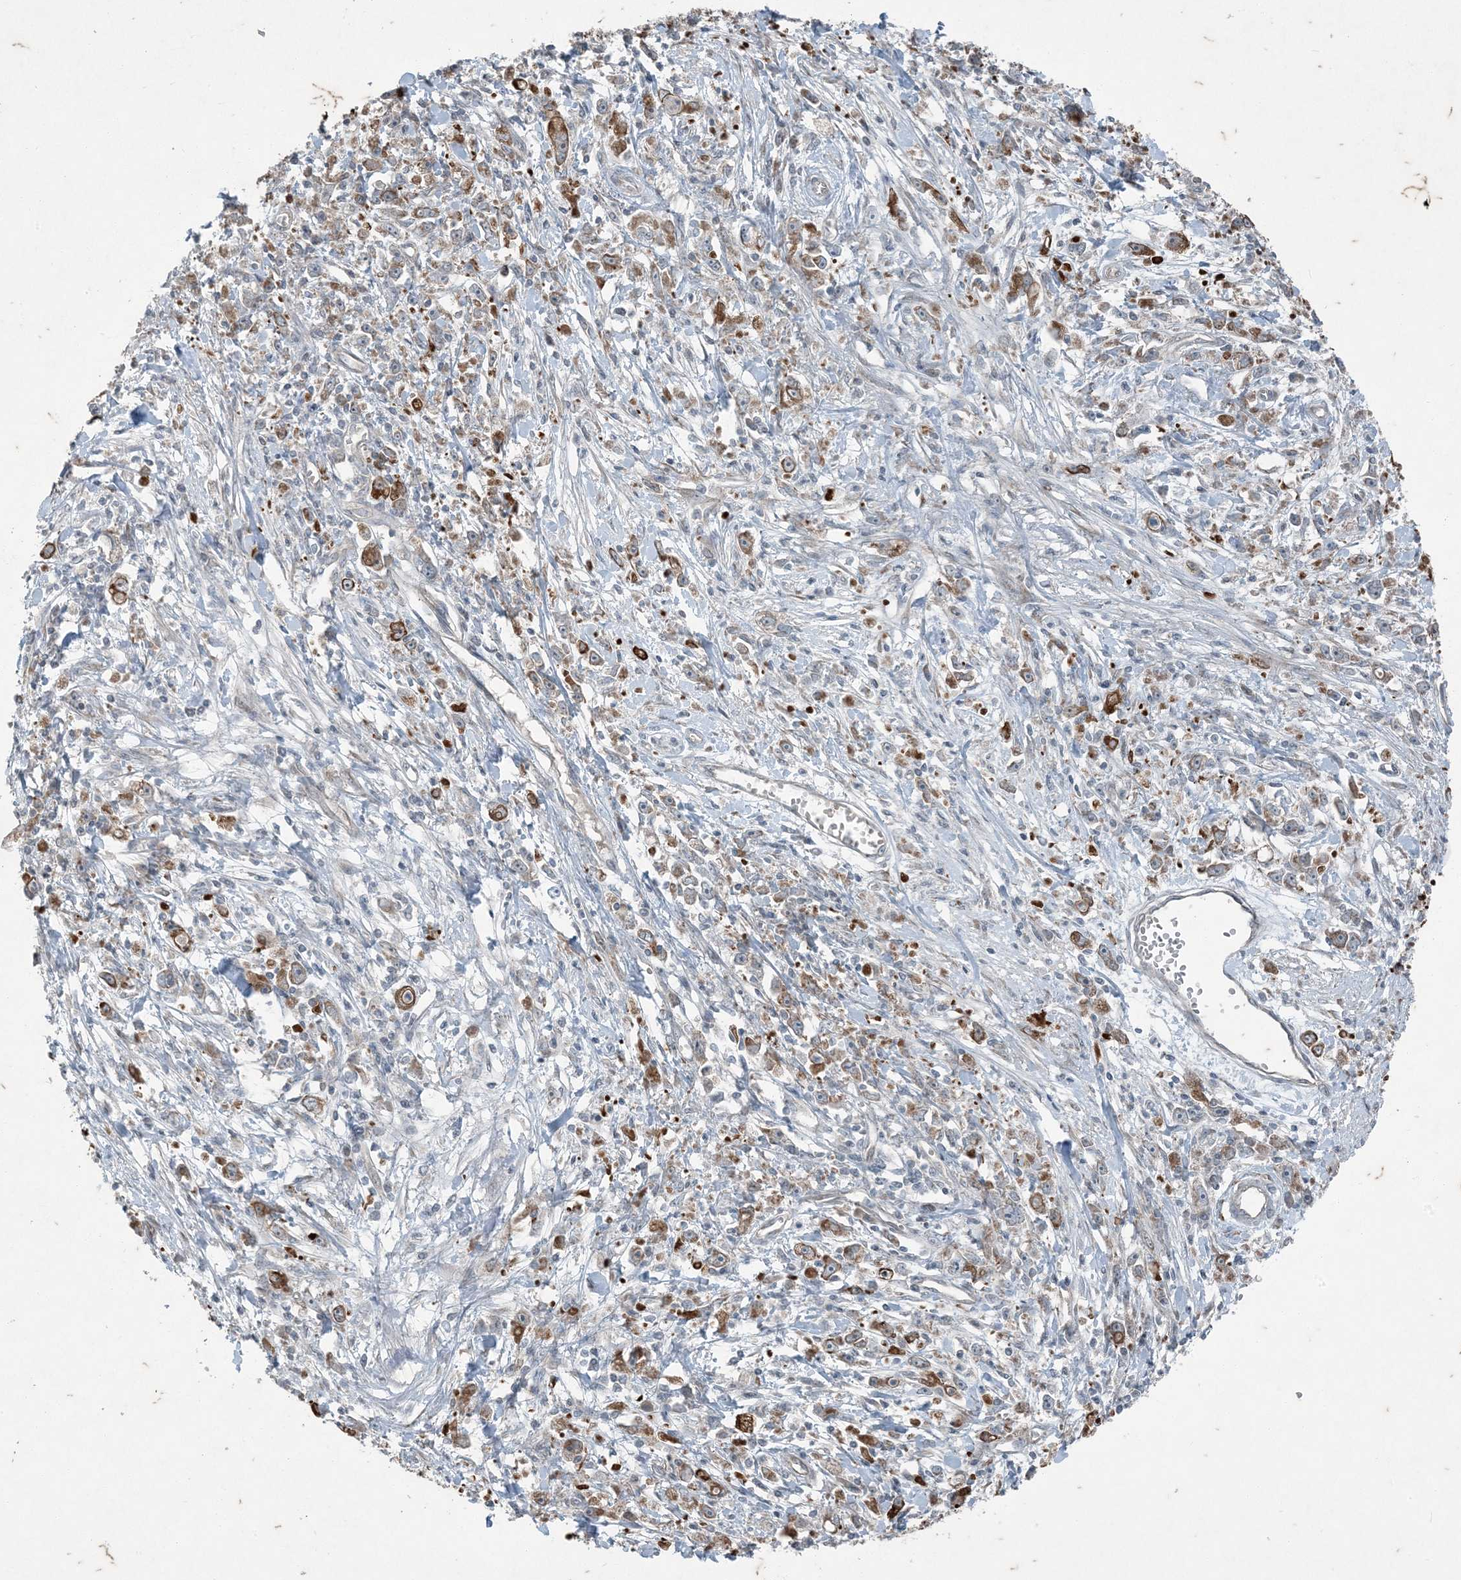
{"staining": {"intensity": "moderate", "quantity": ">75%", "location": "cytoplasmic/membranous"}, "tissue": "stomach cancer", "cell_type": "Tumor cells", "image_type": "cancer", "snomed": [{"axis": "morphology", "description": "Adenocarcinoma, NOS"}, {"axis": "topography", "description": "Stomach"}], "caption": "Immunohistochemistry (IHC) staining of stomach cancer (adenocarcinoma), which displays medium levels of moderate cytoplasmic/membranous positivity in approximately >75% of tumor cells indicating moderate cytoplasmic/membranous protein positivity. The staining was performed using DAB (3,3'-diaminobenzidine) (brown) for protein detection and nuclei were counterstained in hematoxylin (blue).", "gene": "PC", "patient": {"sex": "female", "age": 59}}